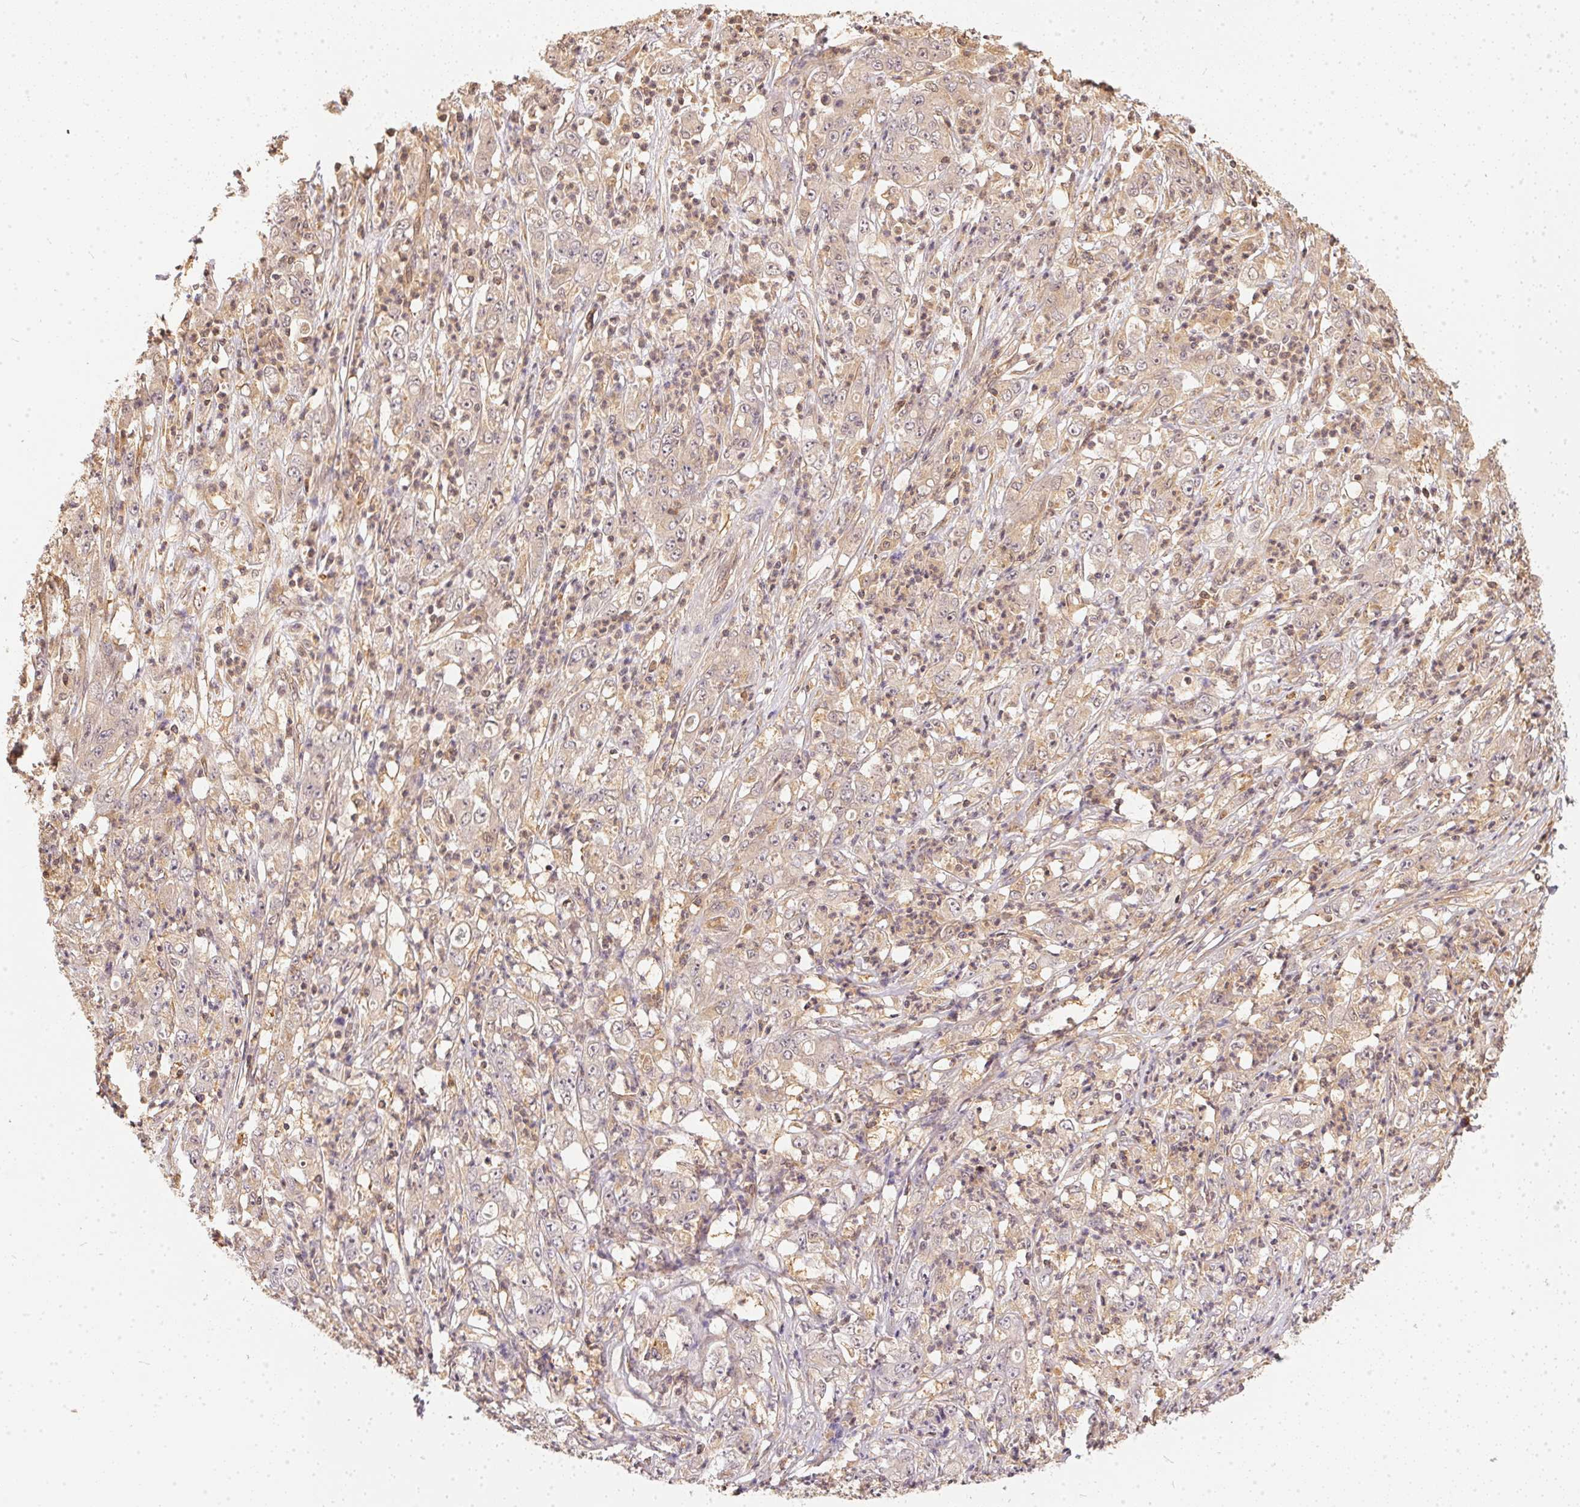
{"staining": {"intensity": "weak", "quantity": ">75%", "location": "cytoplasmic/membranous"}, "tissue": "stomach cancer", "cell_type": "Tumor cells", "image_type": "cancer", "snomed": [{"axis": "morphology", "description": "Adenocarcinoma, NOS"}, {"axis": "topography", "description": "Stomach, lower"}], "caption": "Brown immunohistochemical staining in human stomach adenocarcinoma shows weak cytoplasmic/membranous expression in about >75% of tumor cells. The staining was performed using DAB (3,3'-diaminobenzidine) to visualize the protein expression in brown, while the nuclei were stained in blue with hematoxylin (Magnification: 20x).", "gene": "BLMH", "patient": {"sex": "female", "age": 71}}